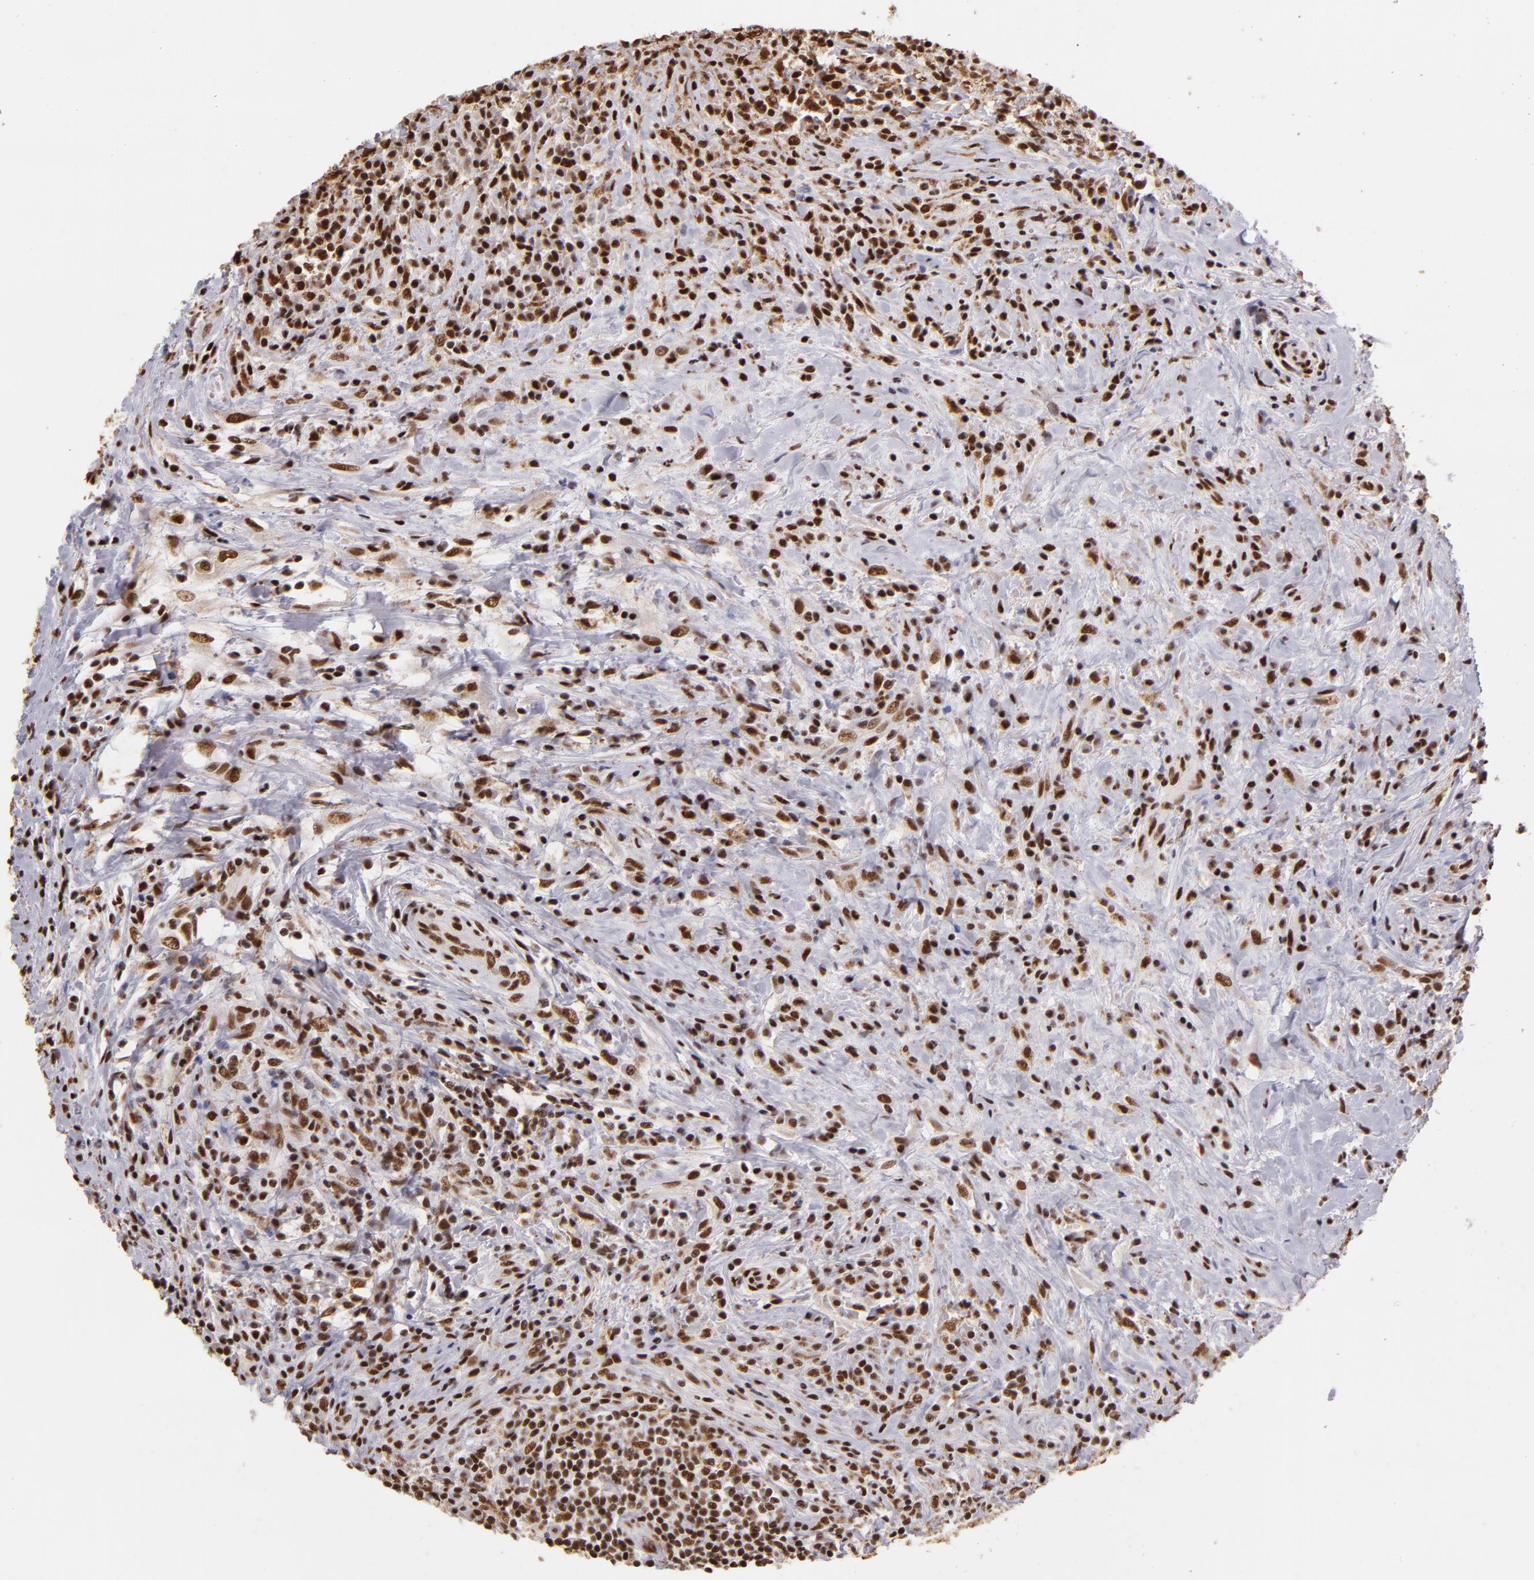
{"staining": {"intensity": "moderate", "quantity": ">75%", "location": "nuclear"}, "tissue": "lymphoma", "cell_type": "Tumor cells", "image_type": "cancer", "snomed": [{"axis": "morphology", "description": "Hodgkin's disease, NOS"}, {"axis": "topography", "description": "Lymph node"}], "caption": "Protein expression analysis of human Hodgkin's disease reveals moderate nuclear staining in approximately >75% of tumor cells.", "gene": "SP1", "patient": {"sex": "female", "age": 25}}